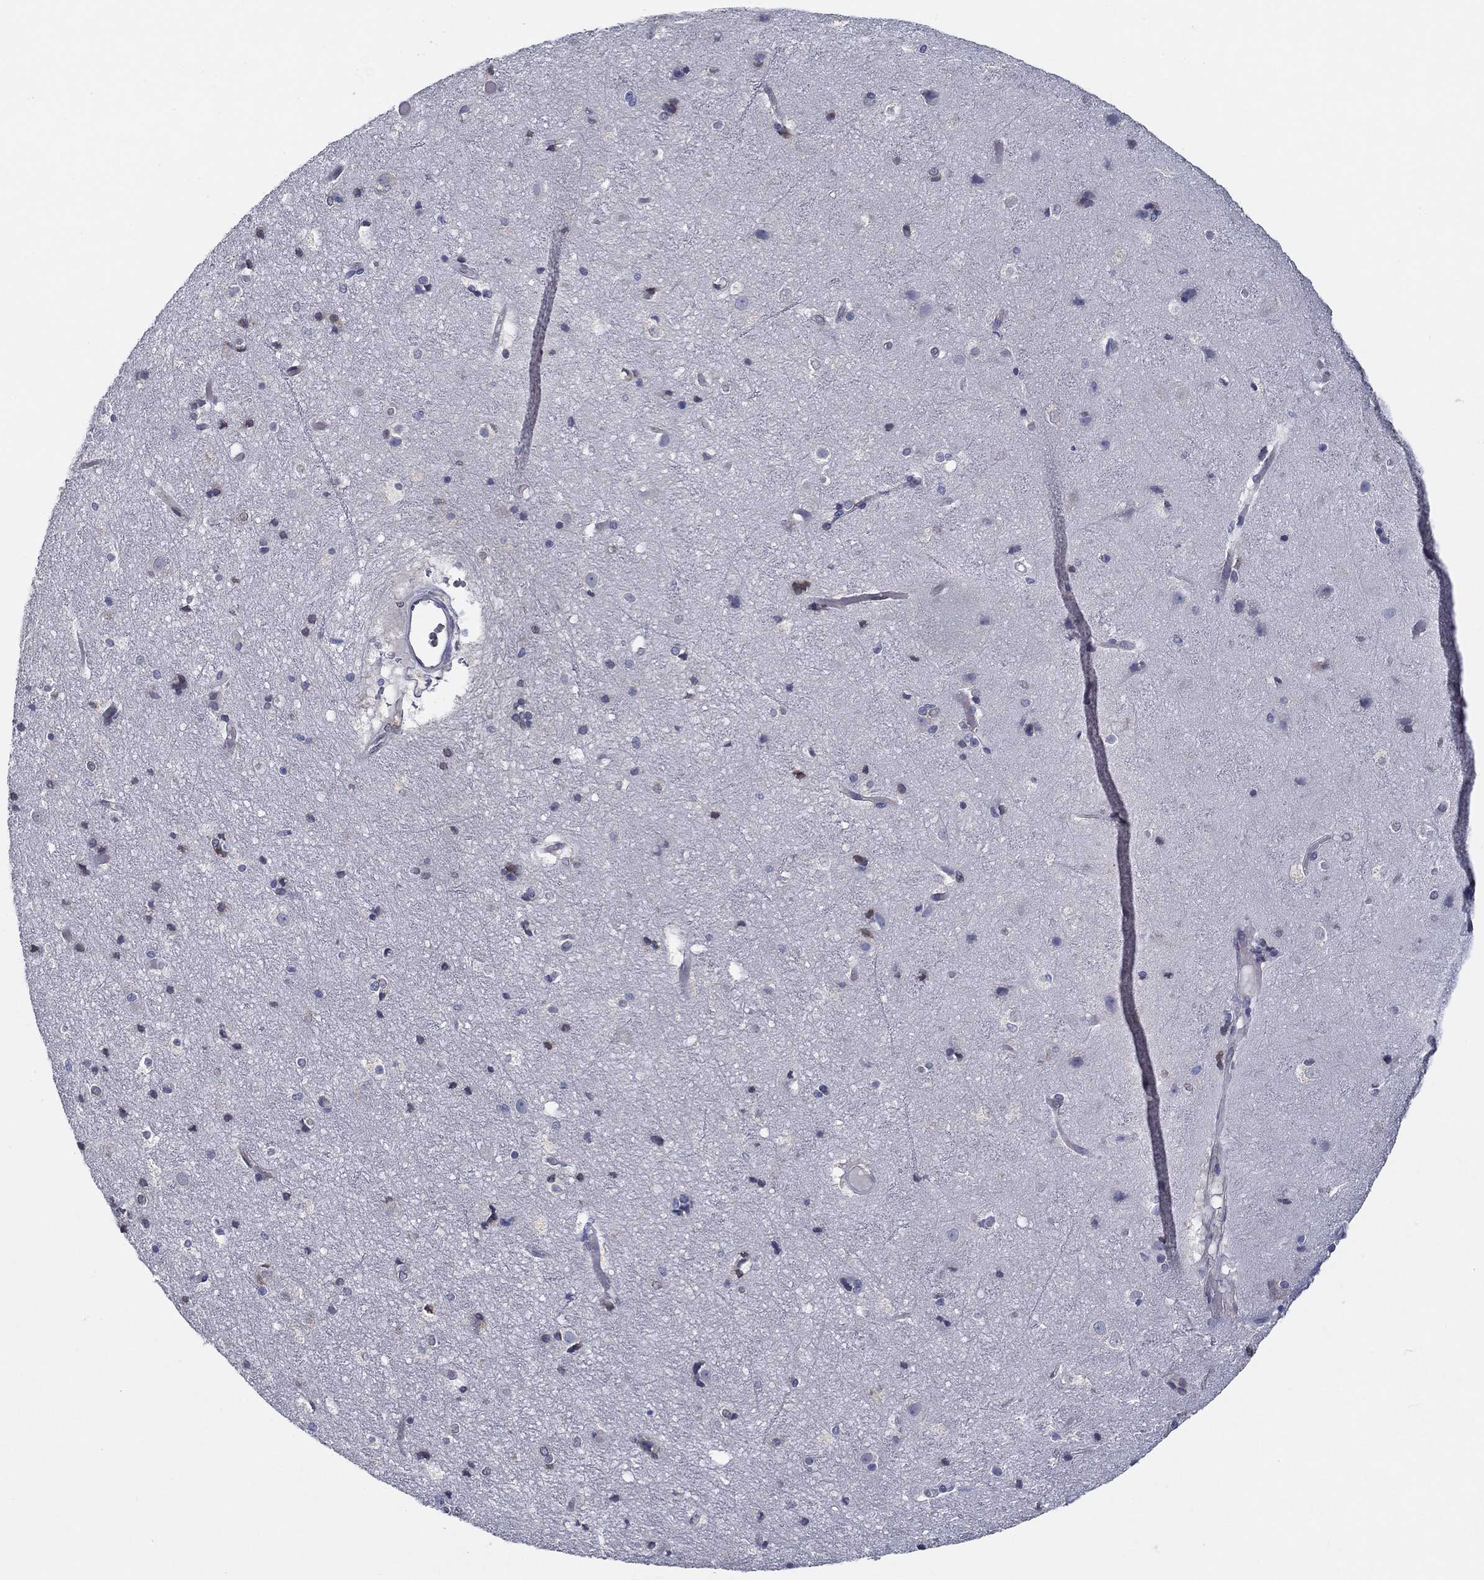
{"staining": {"intensity": "negative", "quantity": "none", "location": "none"}, "tissue": "cerebral cortex", "cell_type": "Endothelial cells", "image_type": "normal", "snomed": [{"axis": "morphology", "description": "Normal tissue, NOS"}, {"axis": "topography", "description": "Cerebral cortex"}], "caption": "Immunohistochemical staining of normal cerebral cortex displays no significant expression in endothelial cells.", "gene": "ERMP1", "patient": {"sex": "female", "age": 52}}